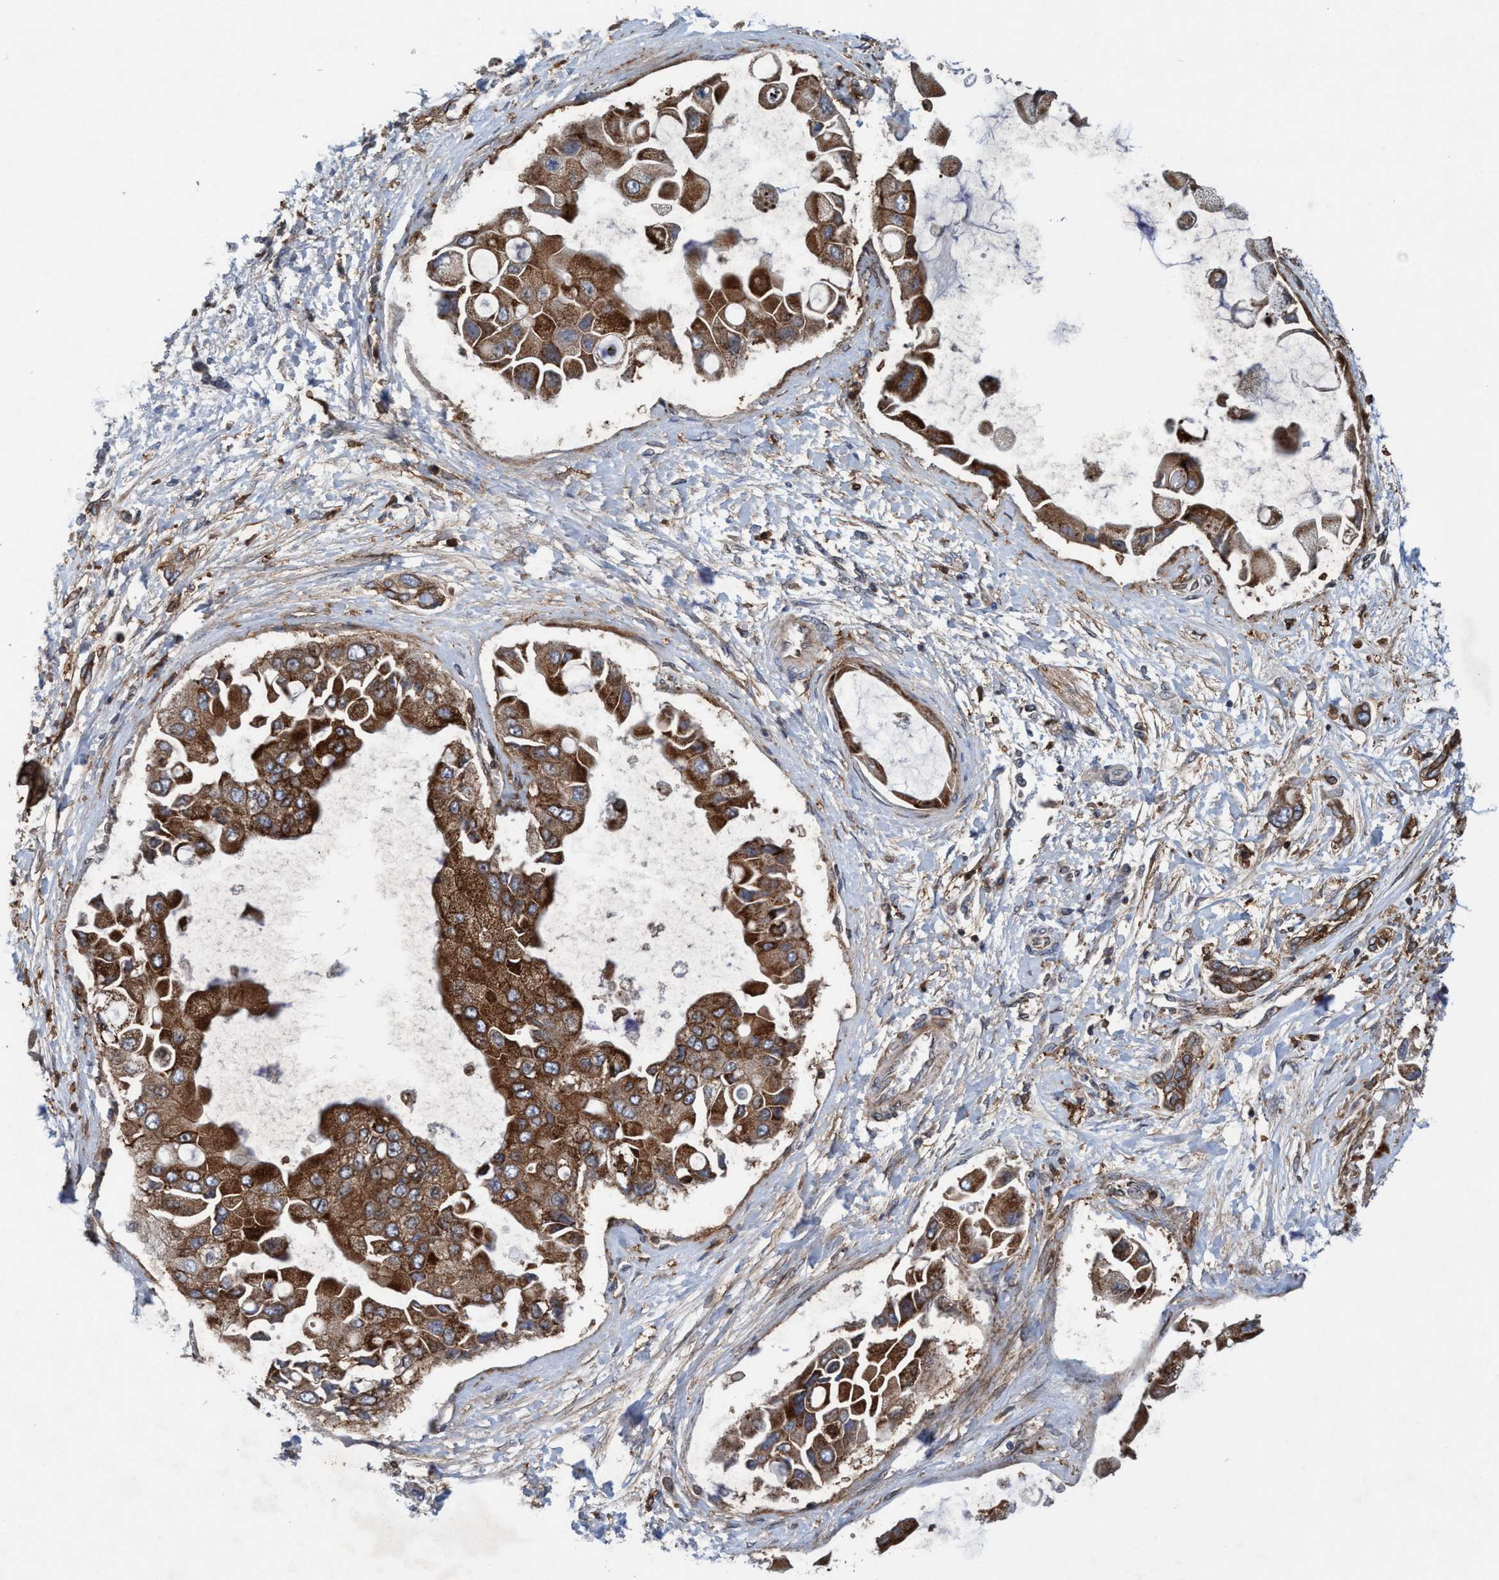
{"staining": {"intensity": "moderate", "quantity": ">75%", "location": "cytoplasmic/membranous"}, "tissue": "liver cancer", "cell_type": "Tumor cells", "image_type": "cancer", "snomed": [{"axis": "morphology", "description": "Cholangiocarcinoma"}, {"axis": "topography", "description": "Liver"}], "caption": "A medium amount of moderate cytoplasmic/membranous staining is seen in about >75% of tumor cells in cholangiocarcinoma (liver) tissue.", "gene": "SLC16A3", "patient": {"sex": "male", "age": 50}}